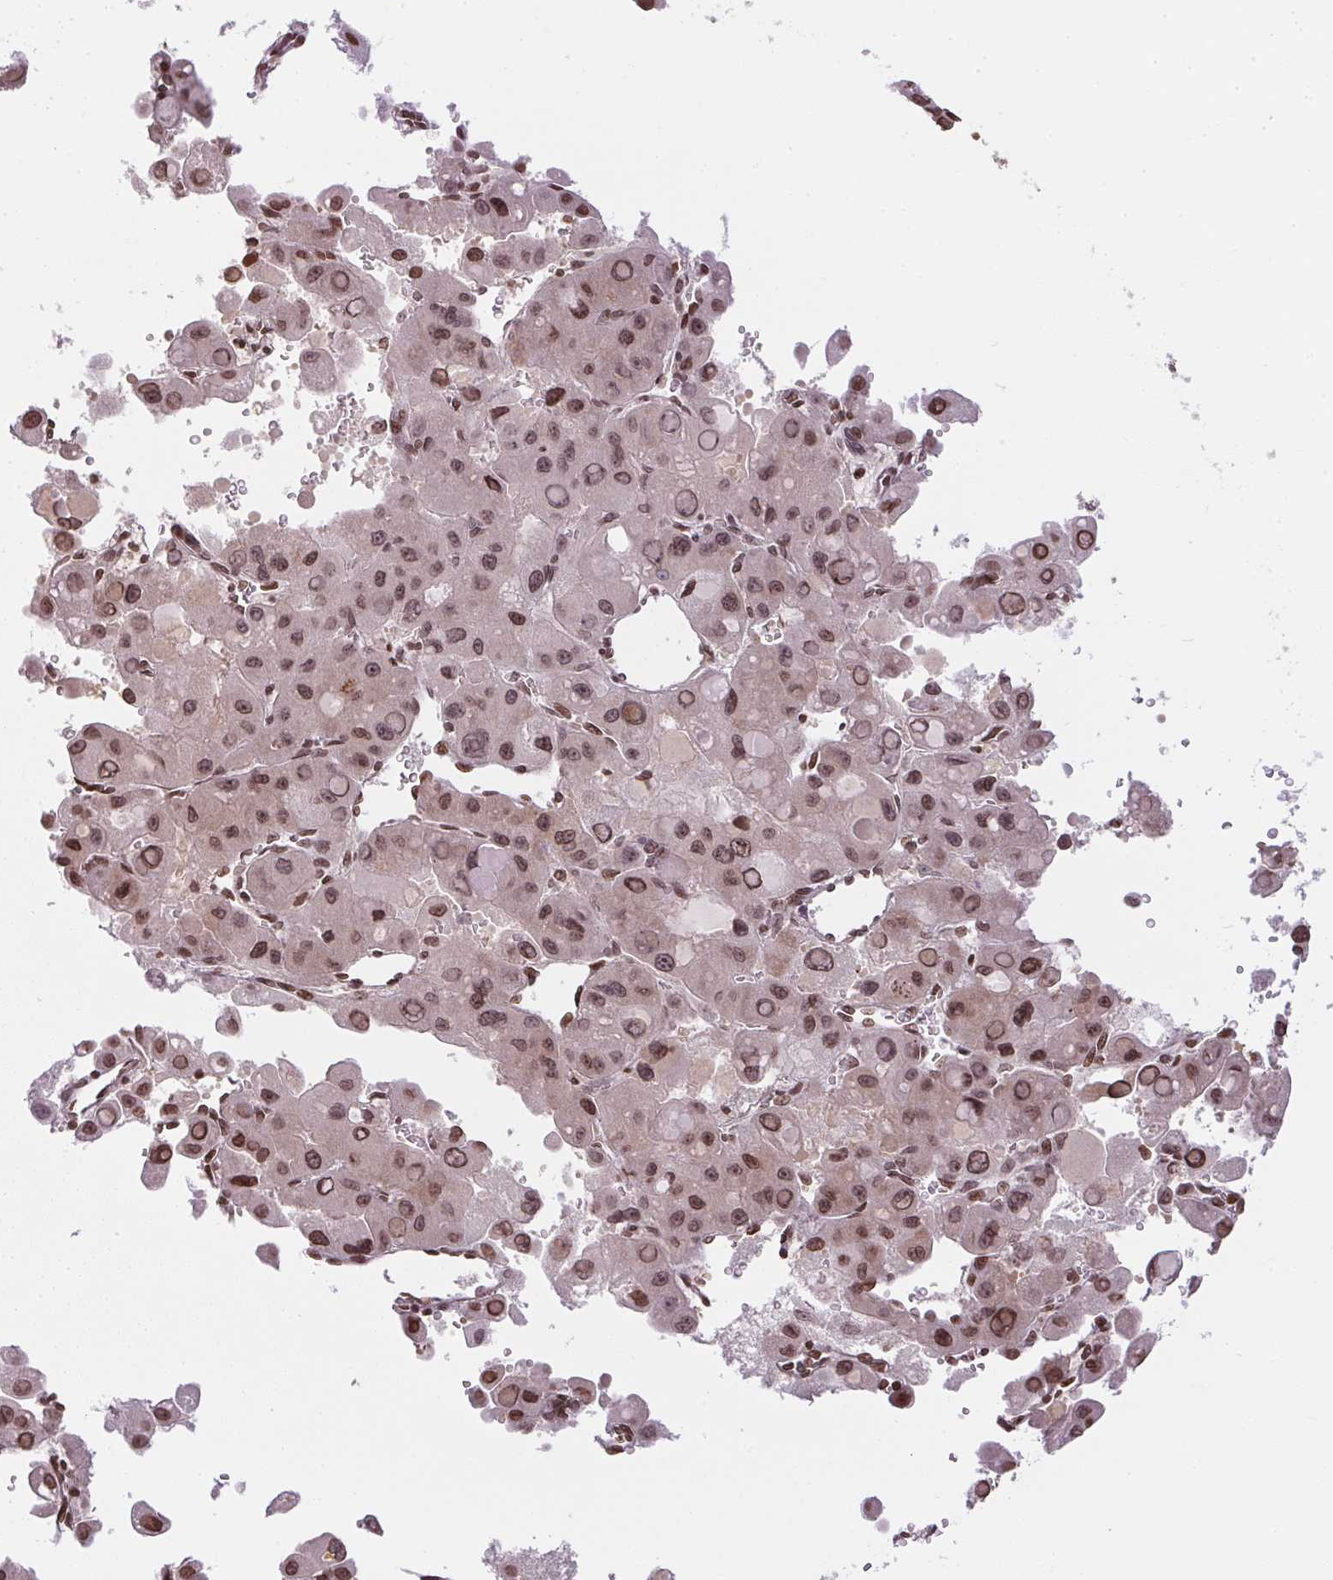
{"staining": {"intensity": "moderate", "quantity": ">75%", "location": "nuclear"}, "tissue": "liver cancer", "cell_type": "Tumor cells", "image_type": "cancer", "snomed": [{"axis": "morphology", "description": "Carcinoma, Hepatocellular, NOS"}, {"axis": "topography", "description": "Liver"}], "caption": "Tumor cells show medium levels of moderate nuclear positivity in about >75% of cells in liver cancer.", "gene": "RNF181", "patient": {"sex": "male", "age": 27}}